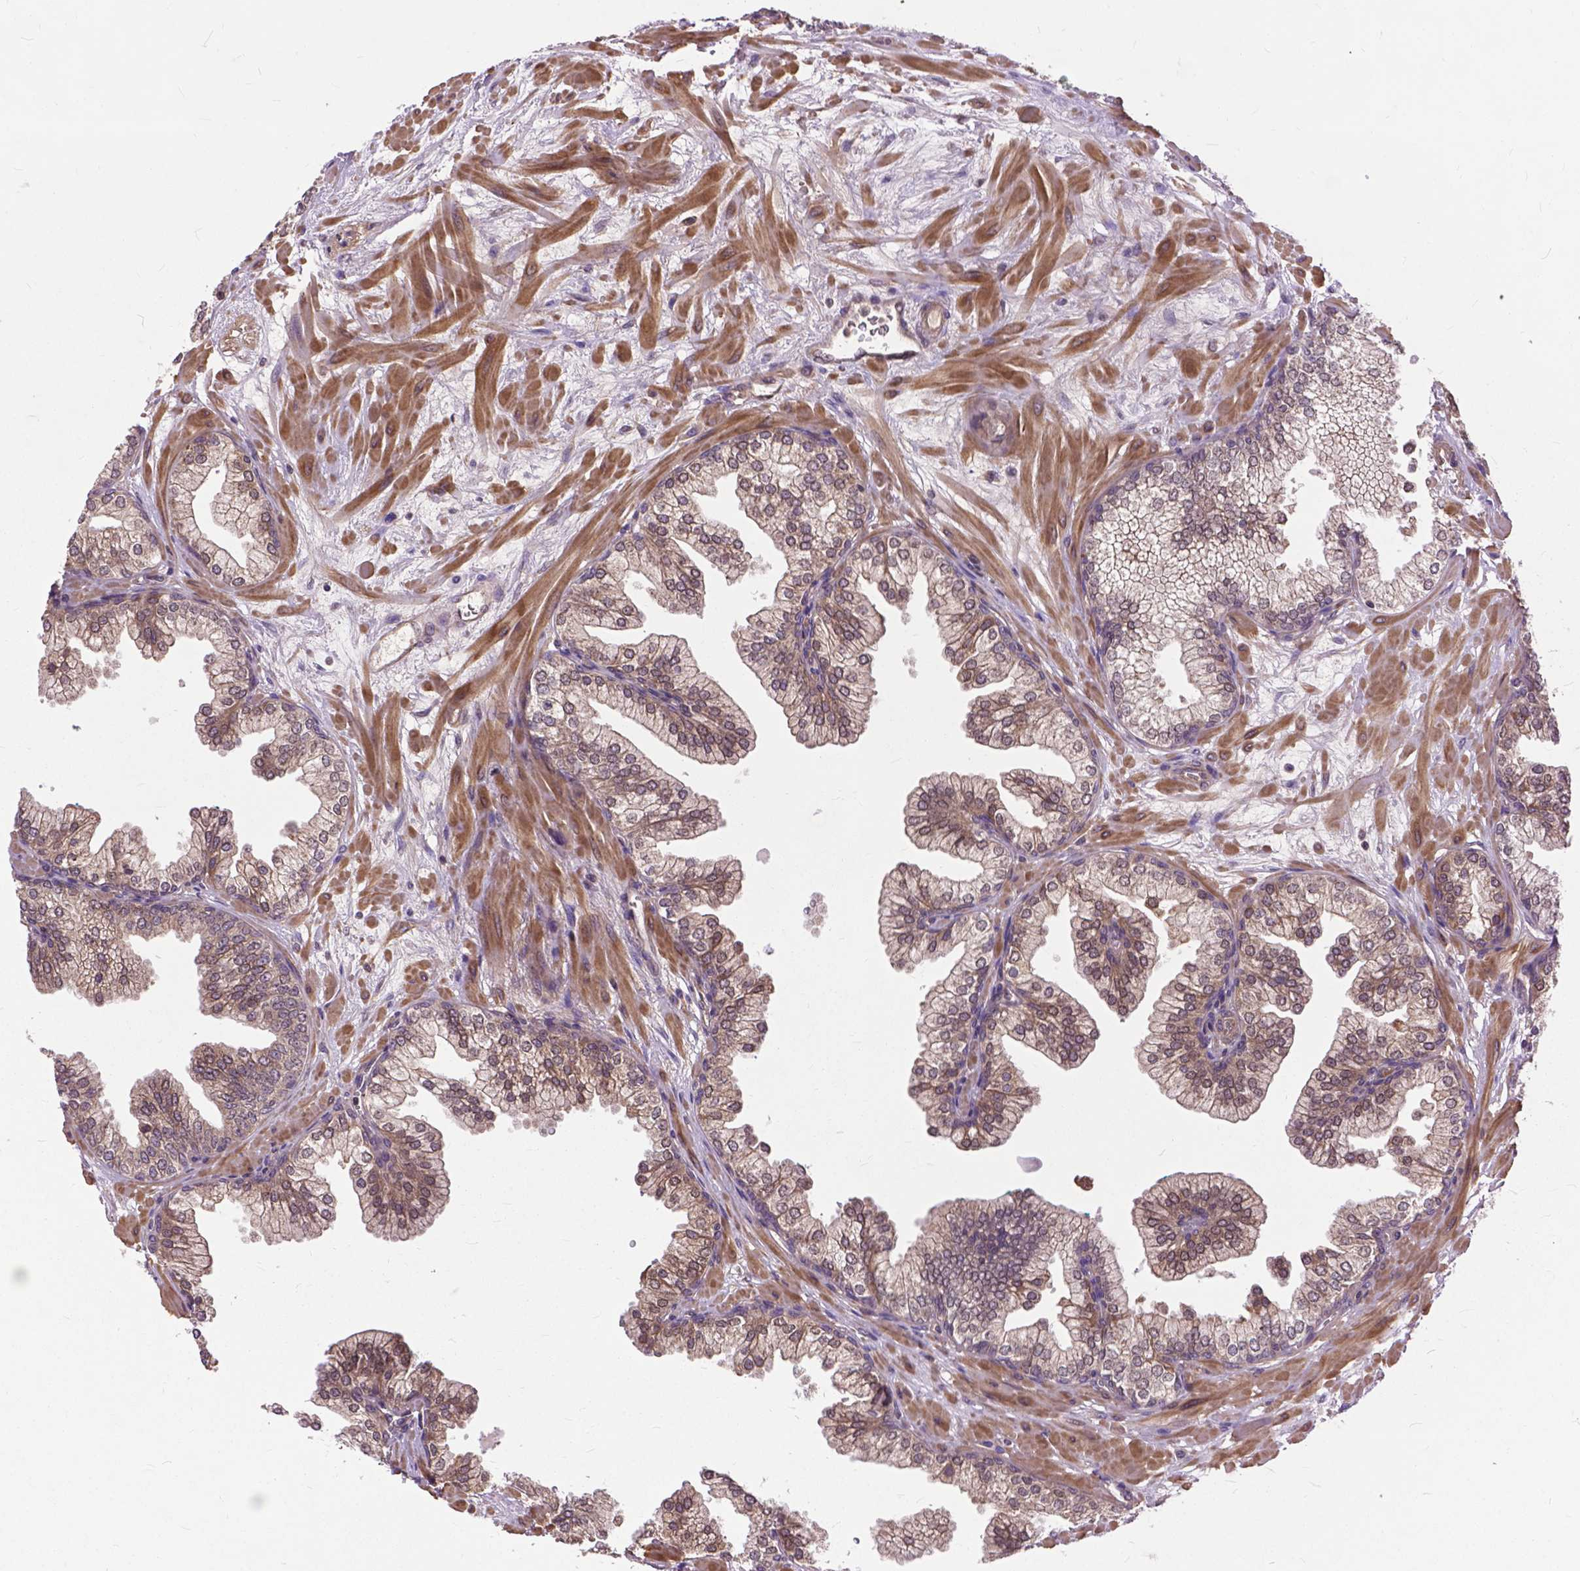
{"staining": {"intensity": "moderate", "quantity": ">75%", "location": "cytoplasmic/membranous,nuclear"}, "tissue": "prostate", "cell_type": "Glandular cells", "image_type": "normal", "snomed": [{"axis": "morphology", "description": "Normal tissue, NOS"}, {"axis": "topography", "description": "Prostate"}, {"axis": "topography", "description": "Peripheral nerve tissue"}], "caption": "The photomicrograph reveals immunohistochemical staining of benign prostate. There is moderate cytoplasmic/membranous,nuclear staining is present in about >75% of glandular cells.", "gene": "ZNF616", "patient": {"sex": "male", "age": 61}}